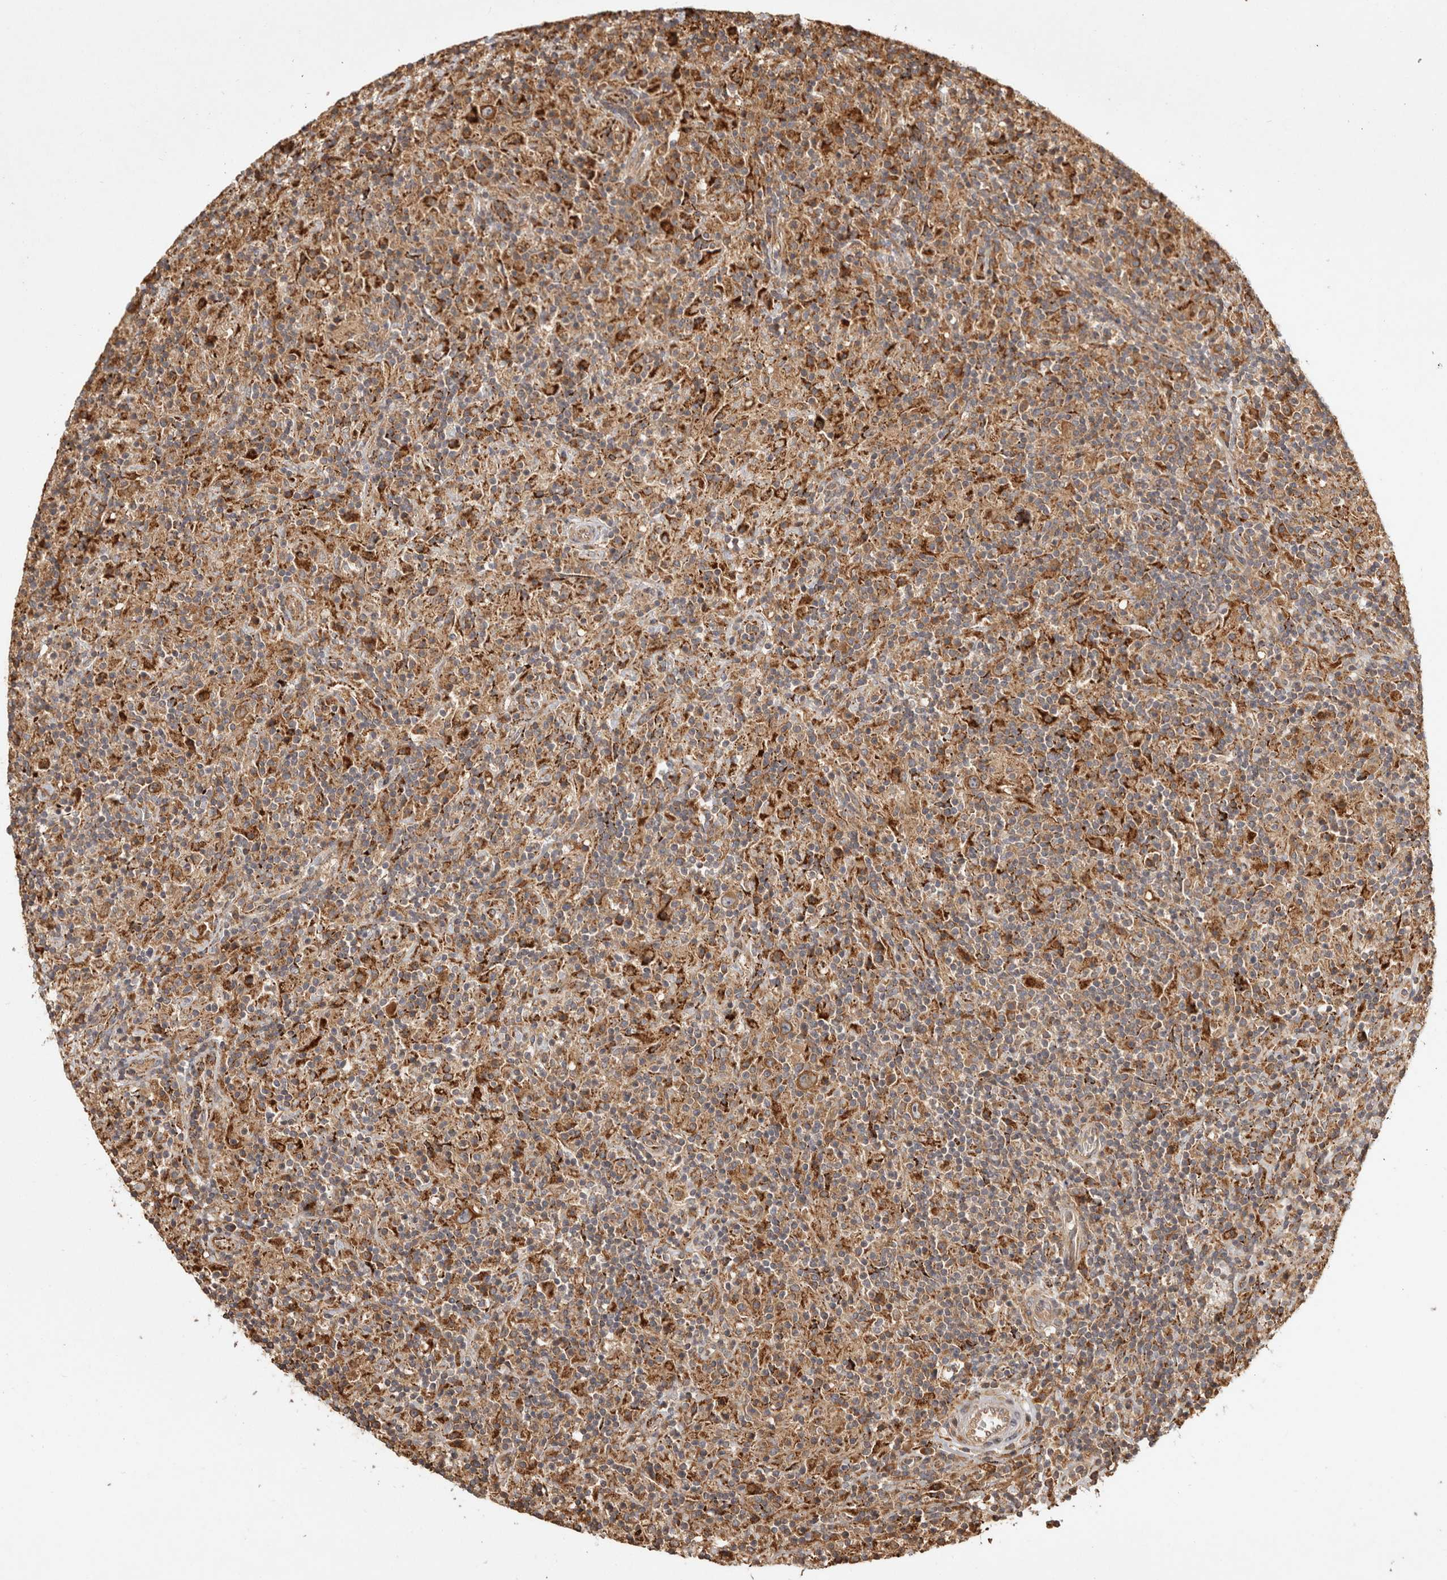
{"staining": {"intensity": "moderate", "quantity": ">75%", "location": "cytoplasmic/membranous"}, "tissue": "lymphoma", "cell_type": "Tumor cells", "image_type": "cancer", "snomed": [{"axis": "morphology", "description": "Hodgkin's disease, NOS"}, {"axis": "topography", "description": "Lymph node"}], "caption": "Tumor cells display medium levels of moderate cytoplasmic/membranous staining in approximately >75% of cells in human Hodgkin's disease. The staining is performed using DAB brown chromogen to label protein expression. The nuclei are counter-stained blue using hematoxylin.", "gene": "CAMSAP2", "patient": {"sex": "male", "age": 70}}